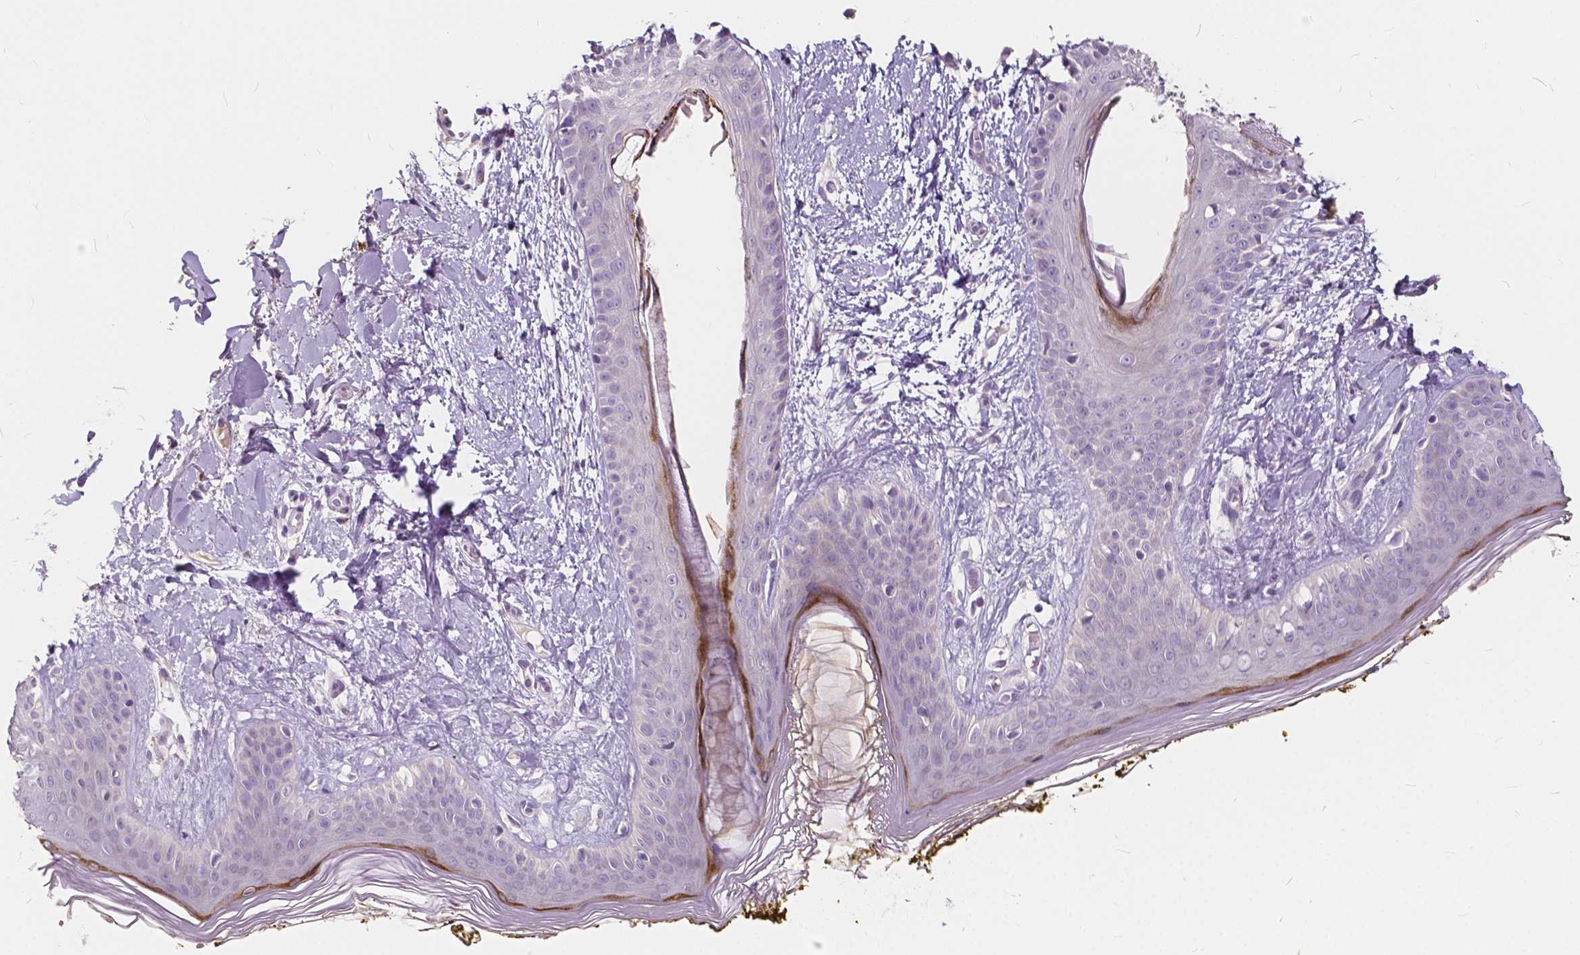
{"staining": {"intensity": "negative", "quantity": "none", "location": "none"}, "tissue": "skin", "cell_type": "Fibroblasts", "image_type": "normal", "snomed": [{"axis": "morphology", "description": "Normal tissue, NOS"}, {"axis": "topography", "description": "Skin"}], "caption": "Immunohistochemistry micrograph of unremarkable human skin stained for a protein (brown), which reveals no positivity in fibroblasts.", "gene": "SLC7A8", "patient": {"sex": "female", "age": 34}}